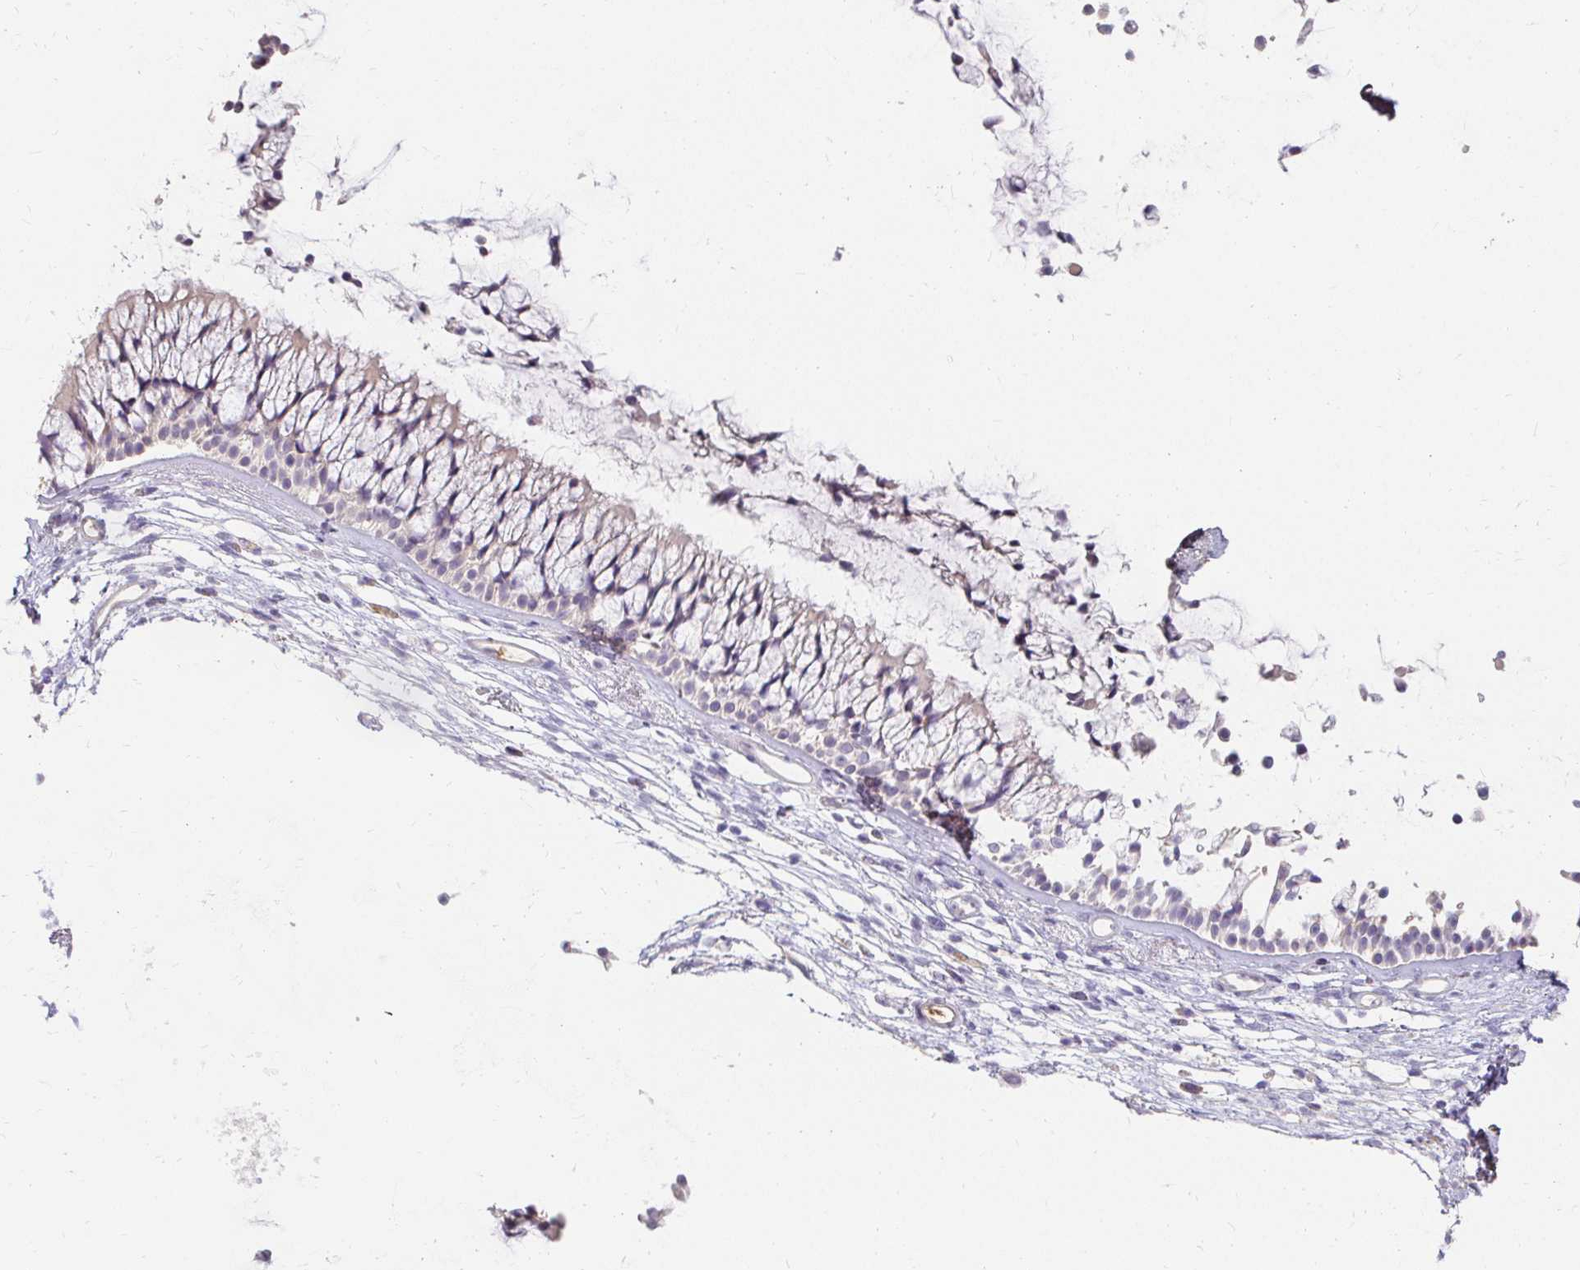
{"staining": {"intensity": "weak", "quantity": "<25%", "location": "cytoplasmic/membranous"}, "tissue": "nasopharynx", "cell_type": "Respiratory epithelial cells", "image_type": "normal", "snomed": [{"axis": "morphology", "description": "Normal tissue, NOS"}, {"axis": "topography", "description": "Nasopharynx"}], "caption": "The histopathology image demonstrates no significant positivity in respiratory epithelial cells of nasopharynx. (DAB (3,3'-diaminobenzidine) IHC, high magnification).", "gene": "LOXL4", "patient": {"sex": "female", "age": 75}}